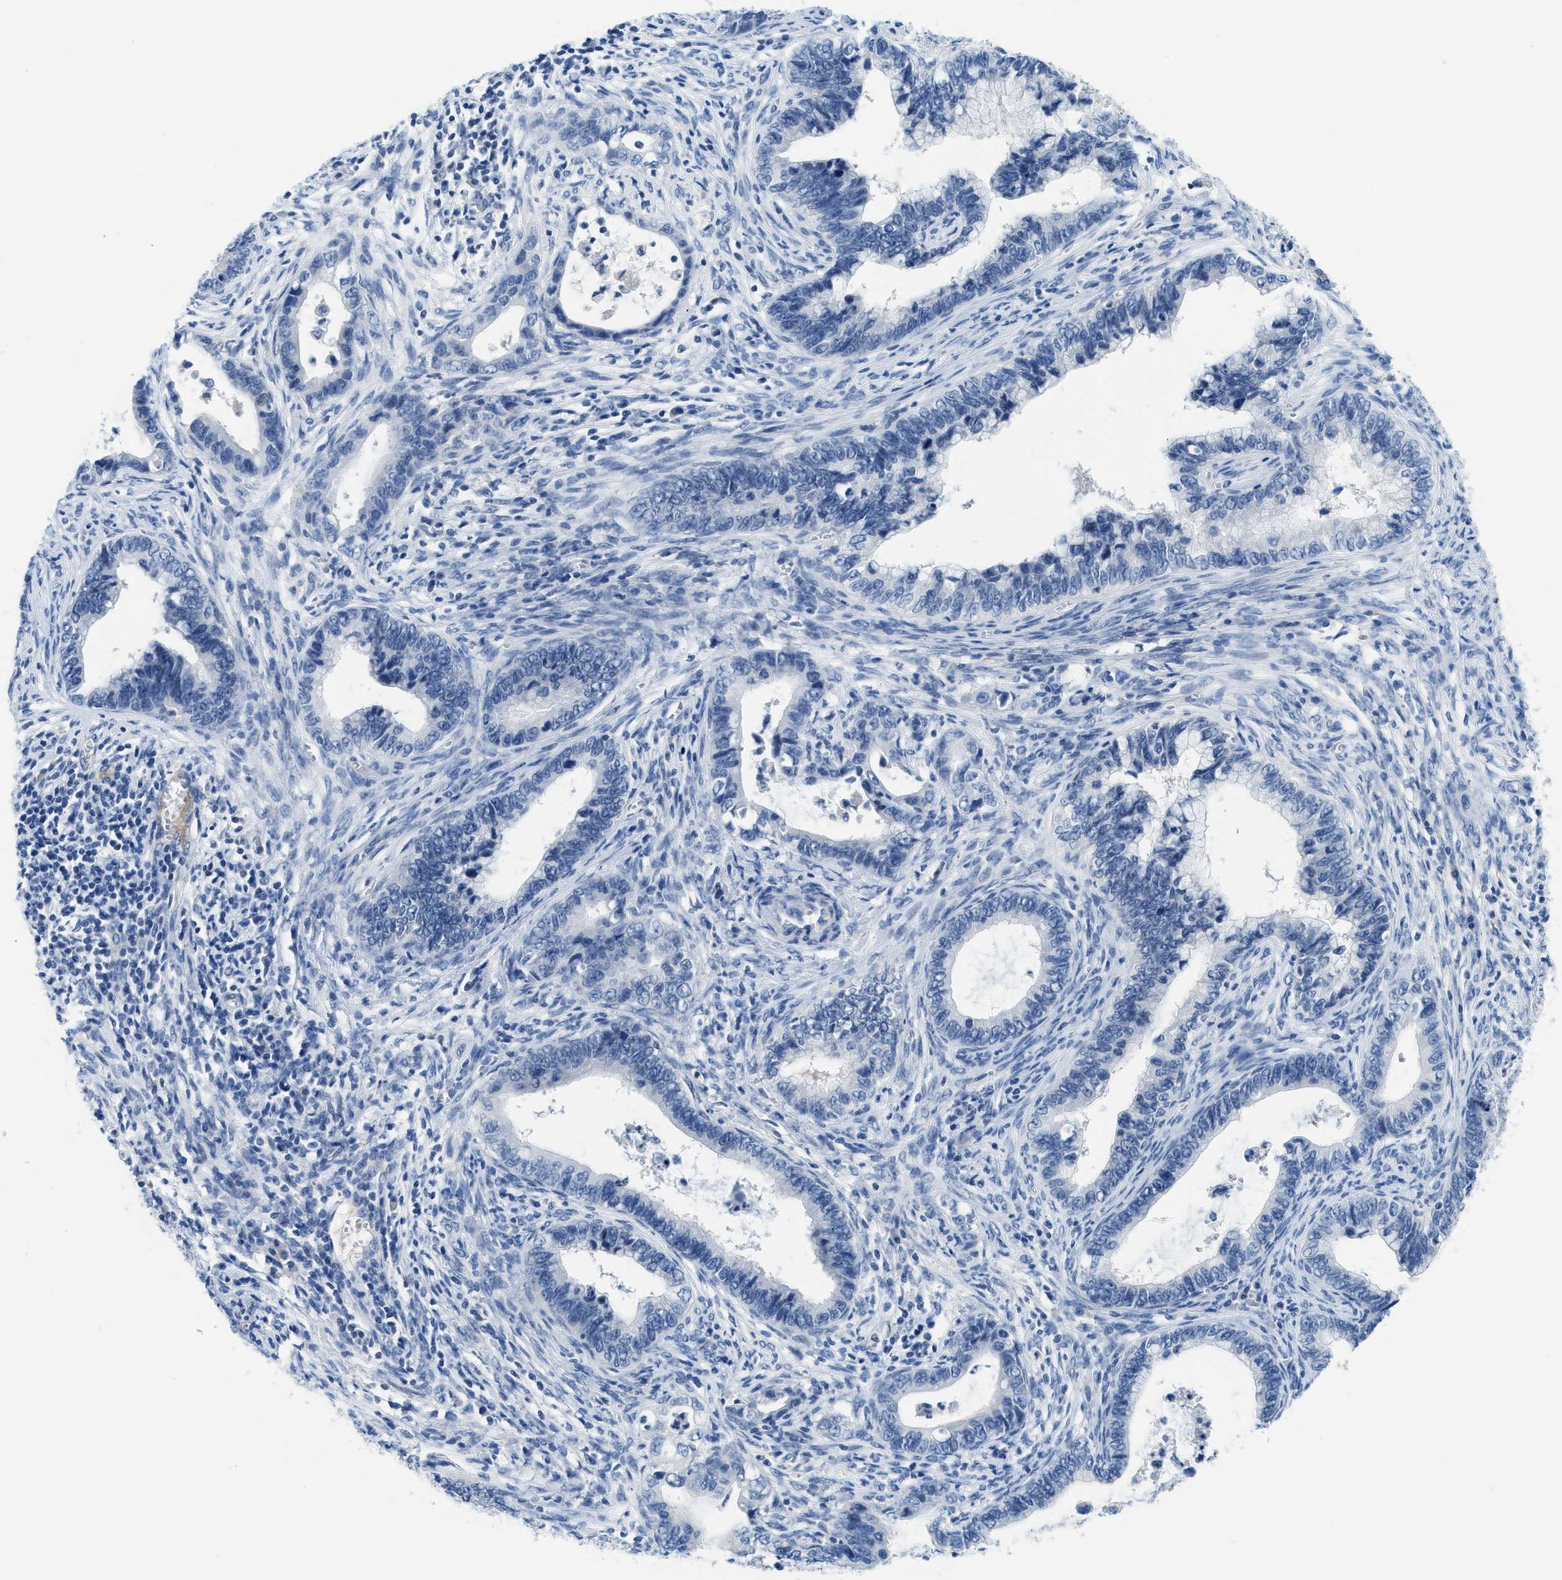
{"staining": {"intensity": "negative", "quantity": "none", "location": "none"}, "tissue": "cervical cancer", "cell_type": "Tumor cells", "image_type": "cancer", "snomed": [{"axis": "morphology", "description": "Adenocarcinoma, NOS"}, {"axis": "topography", "description": "Cervix"}], "caption": "Immunohistochemical staining of cervical cancer (adenocarcinoma) exhibits no significant expression in tumor cells.", "gene": "MBL2", "patient": {"sex": "female", "age": 44}}